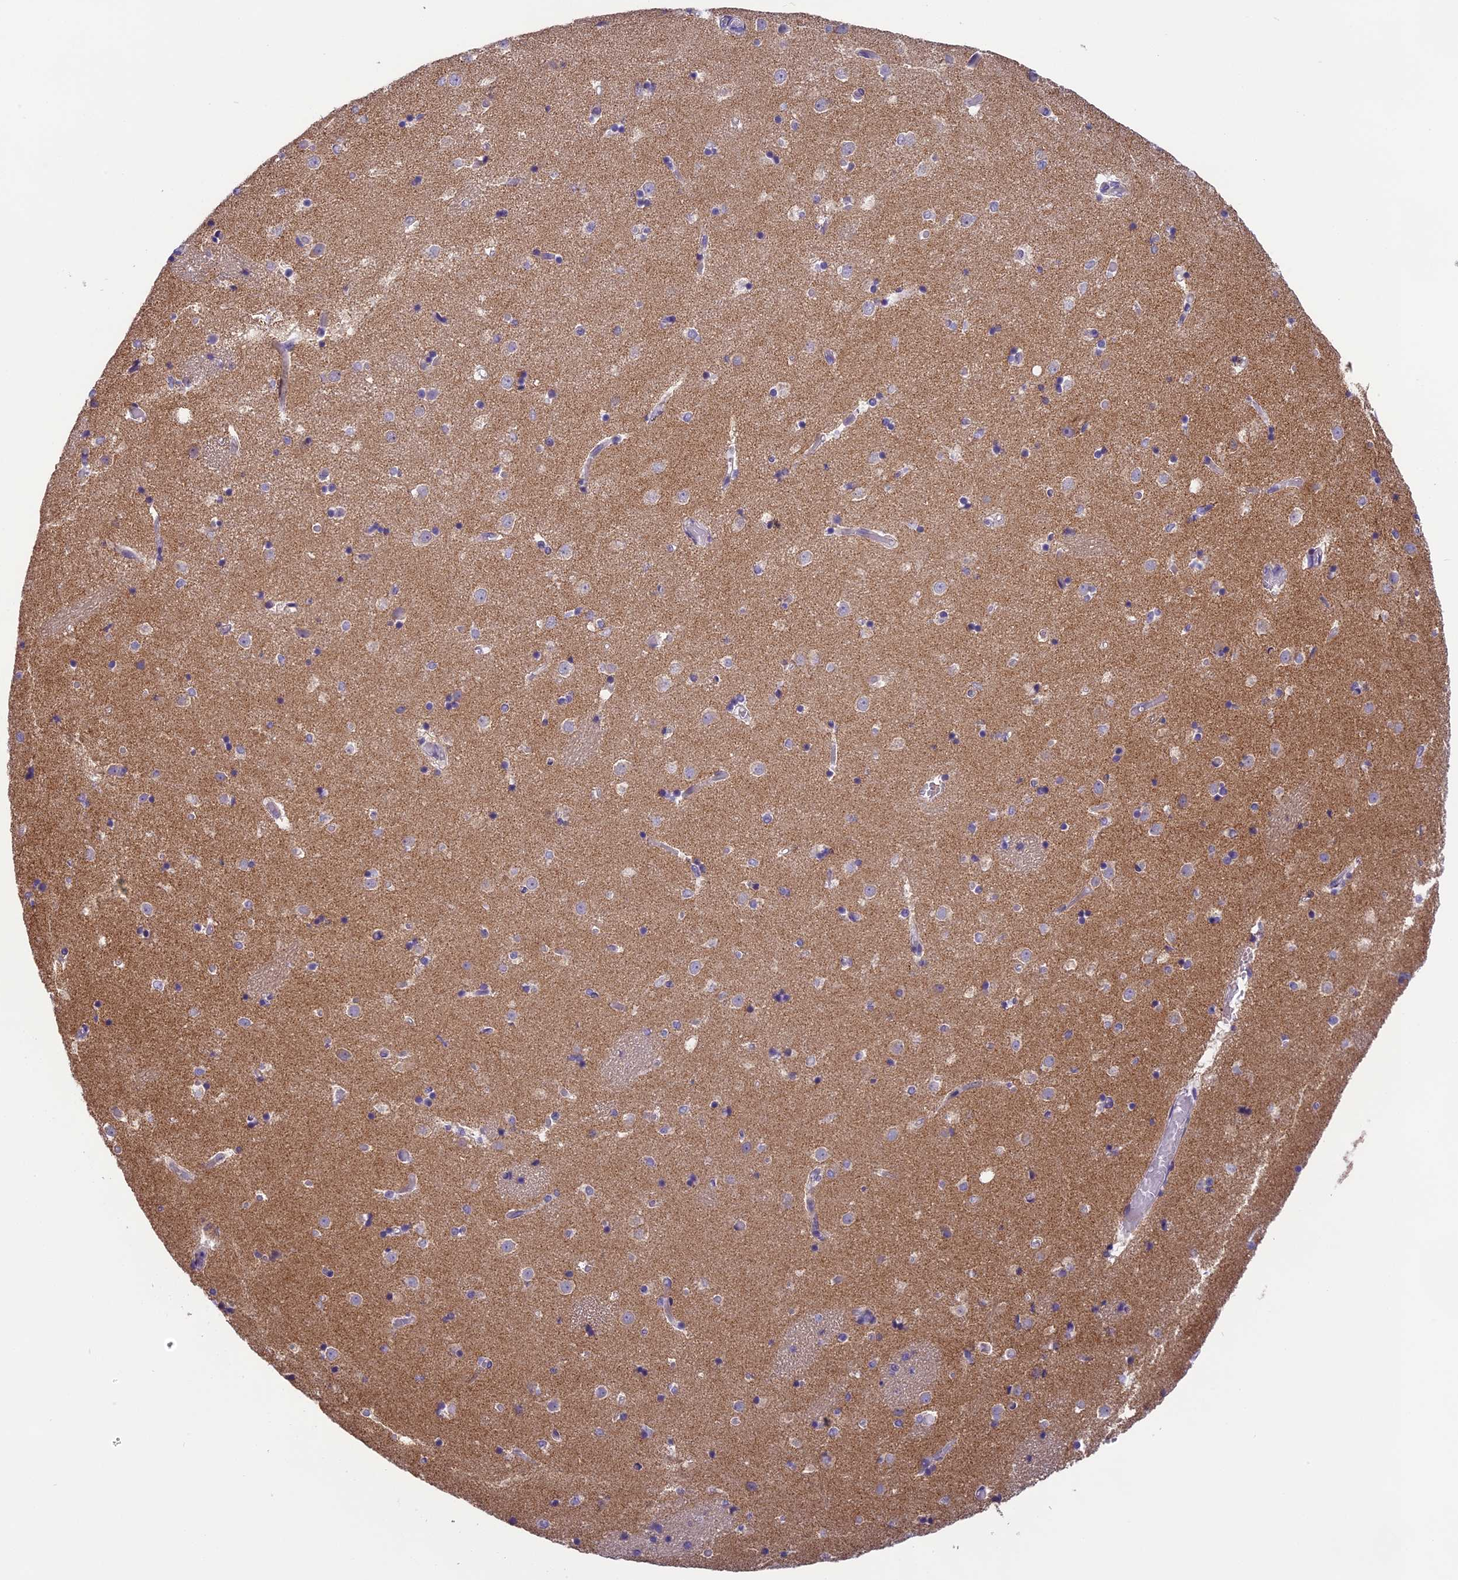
{"staining": {"intensity": "negative", "quantity": "none", "location": "none"}, "tissue": "caudate", "cell_type": "Glial cells", "image_type": "normal", "snomed": [{"axis": "morphology", "description": "Normal tissue, NOS"}, {"axis": "topography", "description": "Lateral ventricle wall"}], "caption": "A photomicrograph of human caudate is negative for staining in glial cells.", "gene": "ARHGEF37", "patient": {"sex": "female", "age": 52}}